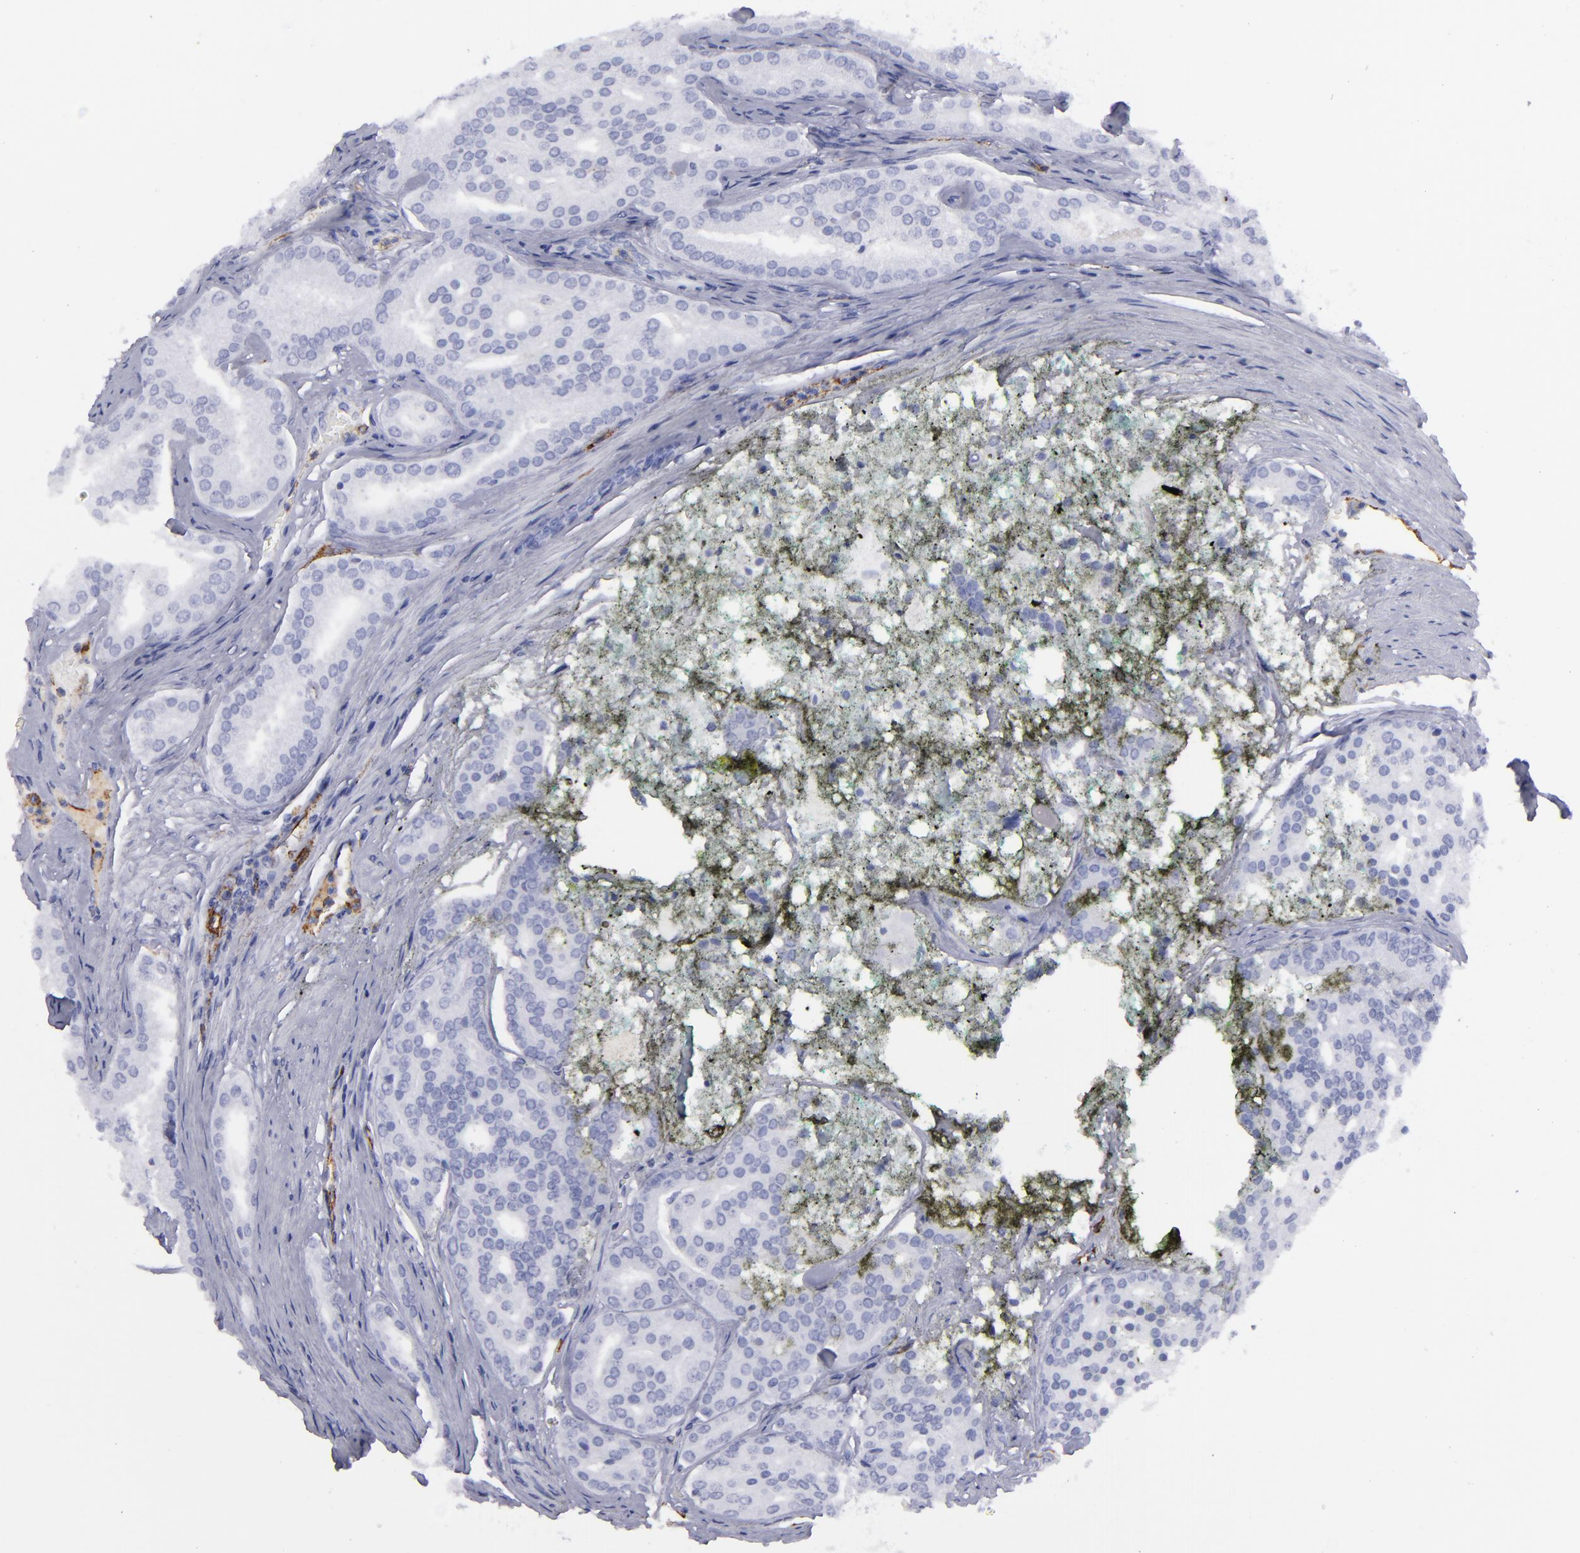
{"staining": {"intensity": "negative", "quantity": "none", "location": "none"}, "tissue": "prostate cancer", "cell_type": "Tumor cells", "image_type": "cancer", "snomed": [{"axis": "morphology", "description": "Adenocarcinoma, High grade"}, {"axis": "topography", "description": "Prostate"}], "caption": "This is an IHC histopathology image of human prostate cancer. There is no staining in tumor cells.", "gene": "SELPLG", "patient": {"sex": "male", "age": 64}}